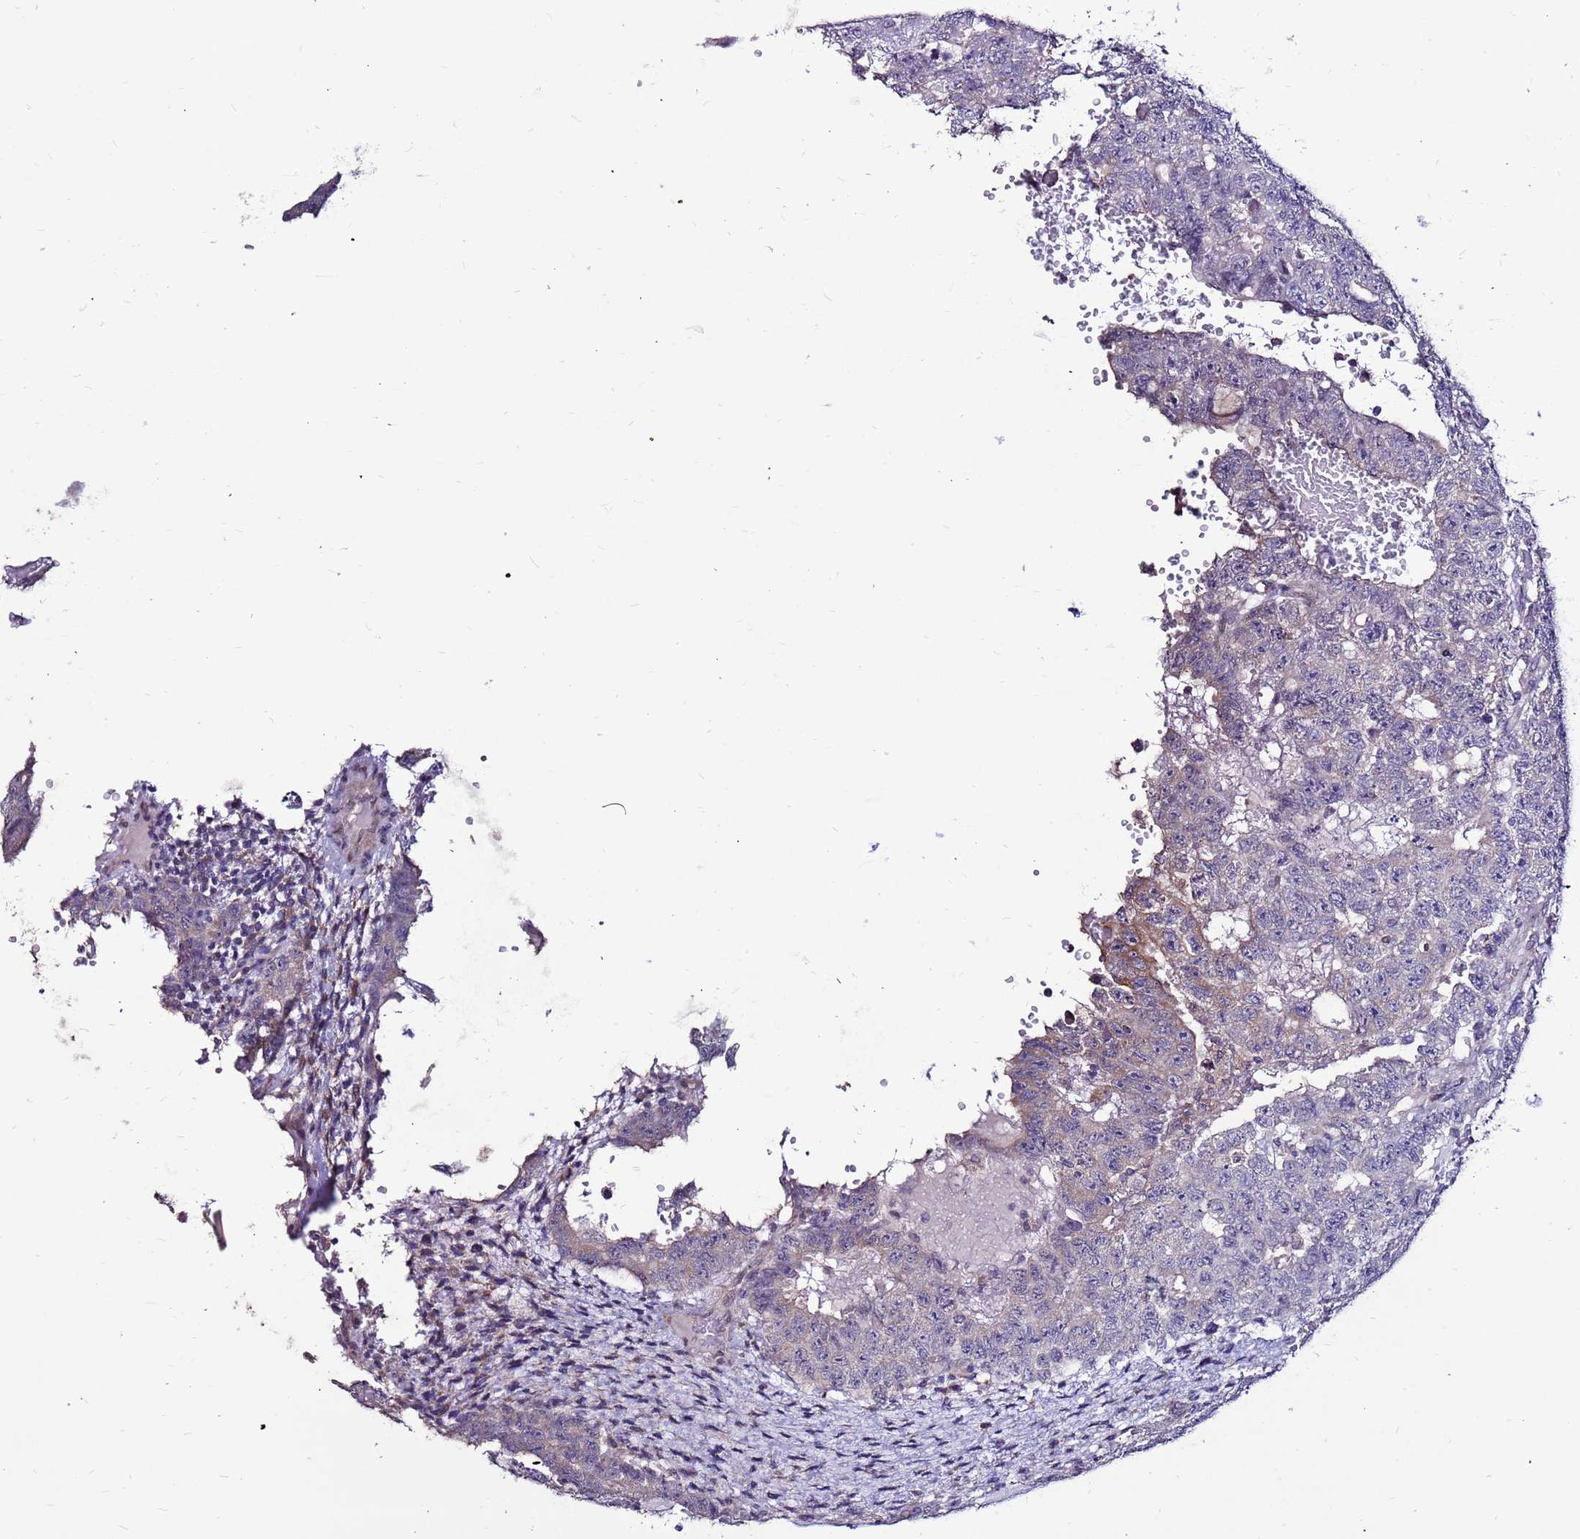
{"staining": {"intensity": "moderate", "quantity": "<25%", "location": "cytoplasmic/membranous"}, "tissue": "testis cancer", "cell_type": "Tumor cells", "image_type": "cancer", "snomed": [{"axis": "morphology", "description": "Carcinoma, Embryonal, NOS"}, {"axis": "topography", "description": "Testis"}], "caption": "The photomicrograph demonstrates a brown stain indicating the presence of a protein in the cytoplasmic/membranous of tumor cells in embryonal carcinoma (testis).", "gene": "SLC44A3", "patient": {"sex": "male", "age": 26}}